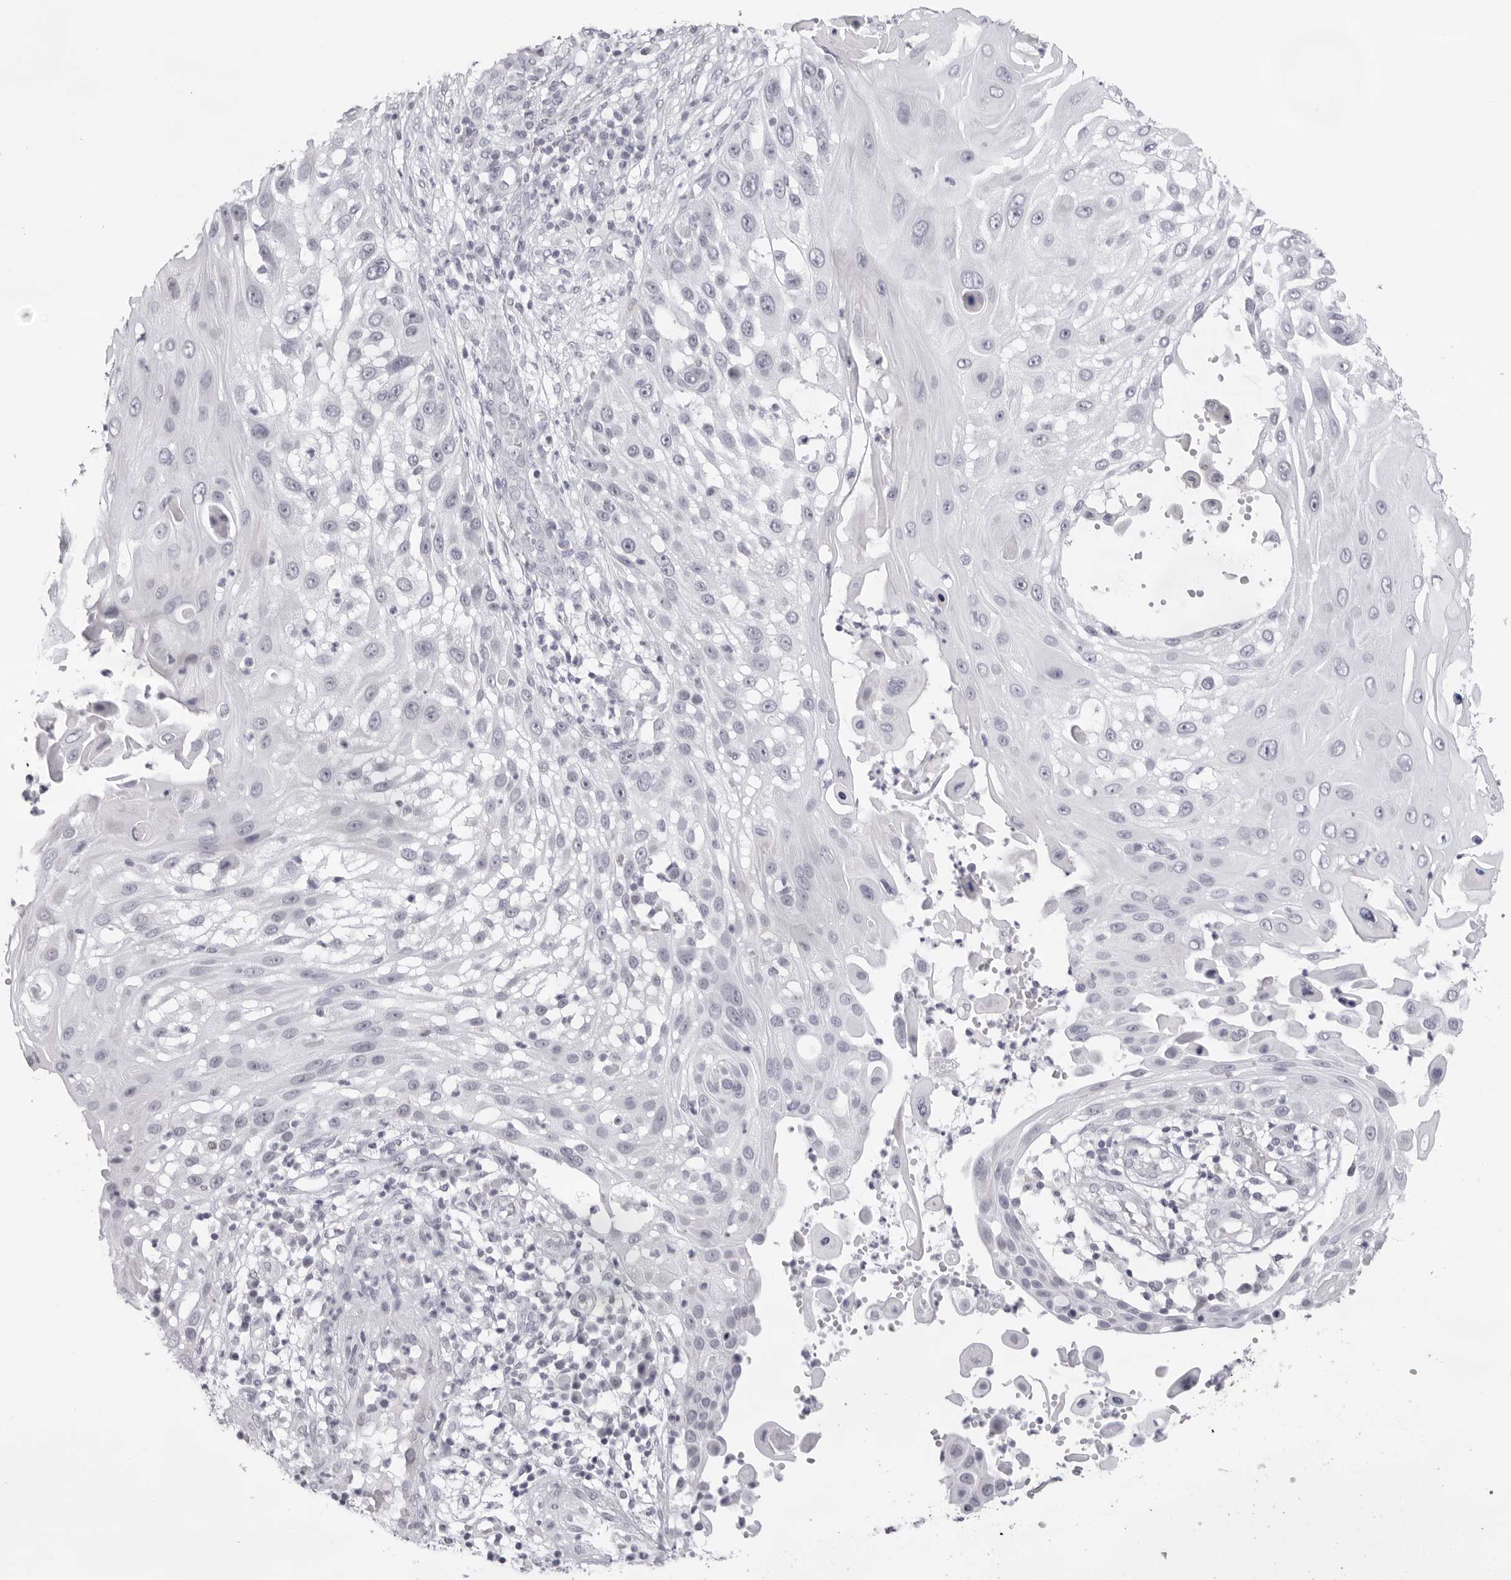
{"staining": {"intensity": "negative", "quantity": "none", "location": "none"}, "tissue": "skin cancer", "cell_type": "Tumor cells", "image_type": "cancer", "snomed": [{"axis": "morphology", "description": "Squamous cell carcinoma, NOS"}, {"axis": "topography", "description": "Skin"}], "caption": "The micrograph displays no staining of tumor cells in squamous cell carcinoma (skin). The staining was performed using DAB (3,3'-diaminobenzidine) to visualize the protein expression in brown, while the nuclei were stained in blue with hematoxylin (Magnification: 20x).", "gene": "KLK12", "patient": {"sex": "female", "age": 44}}